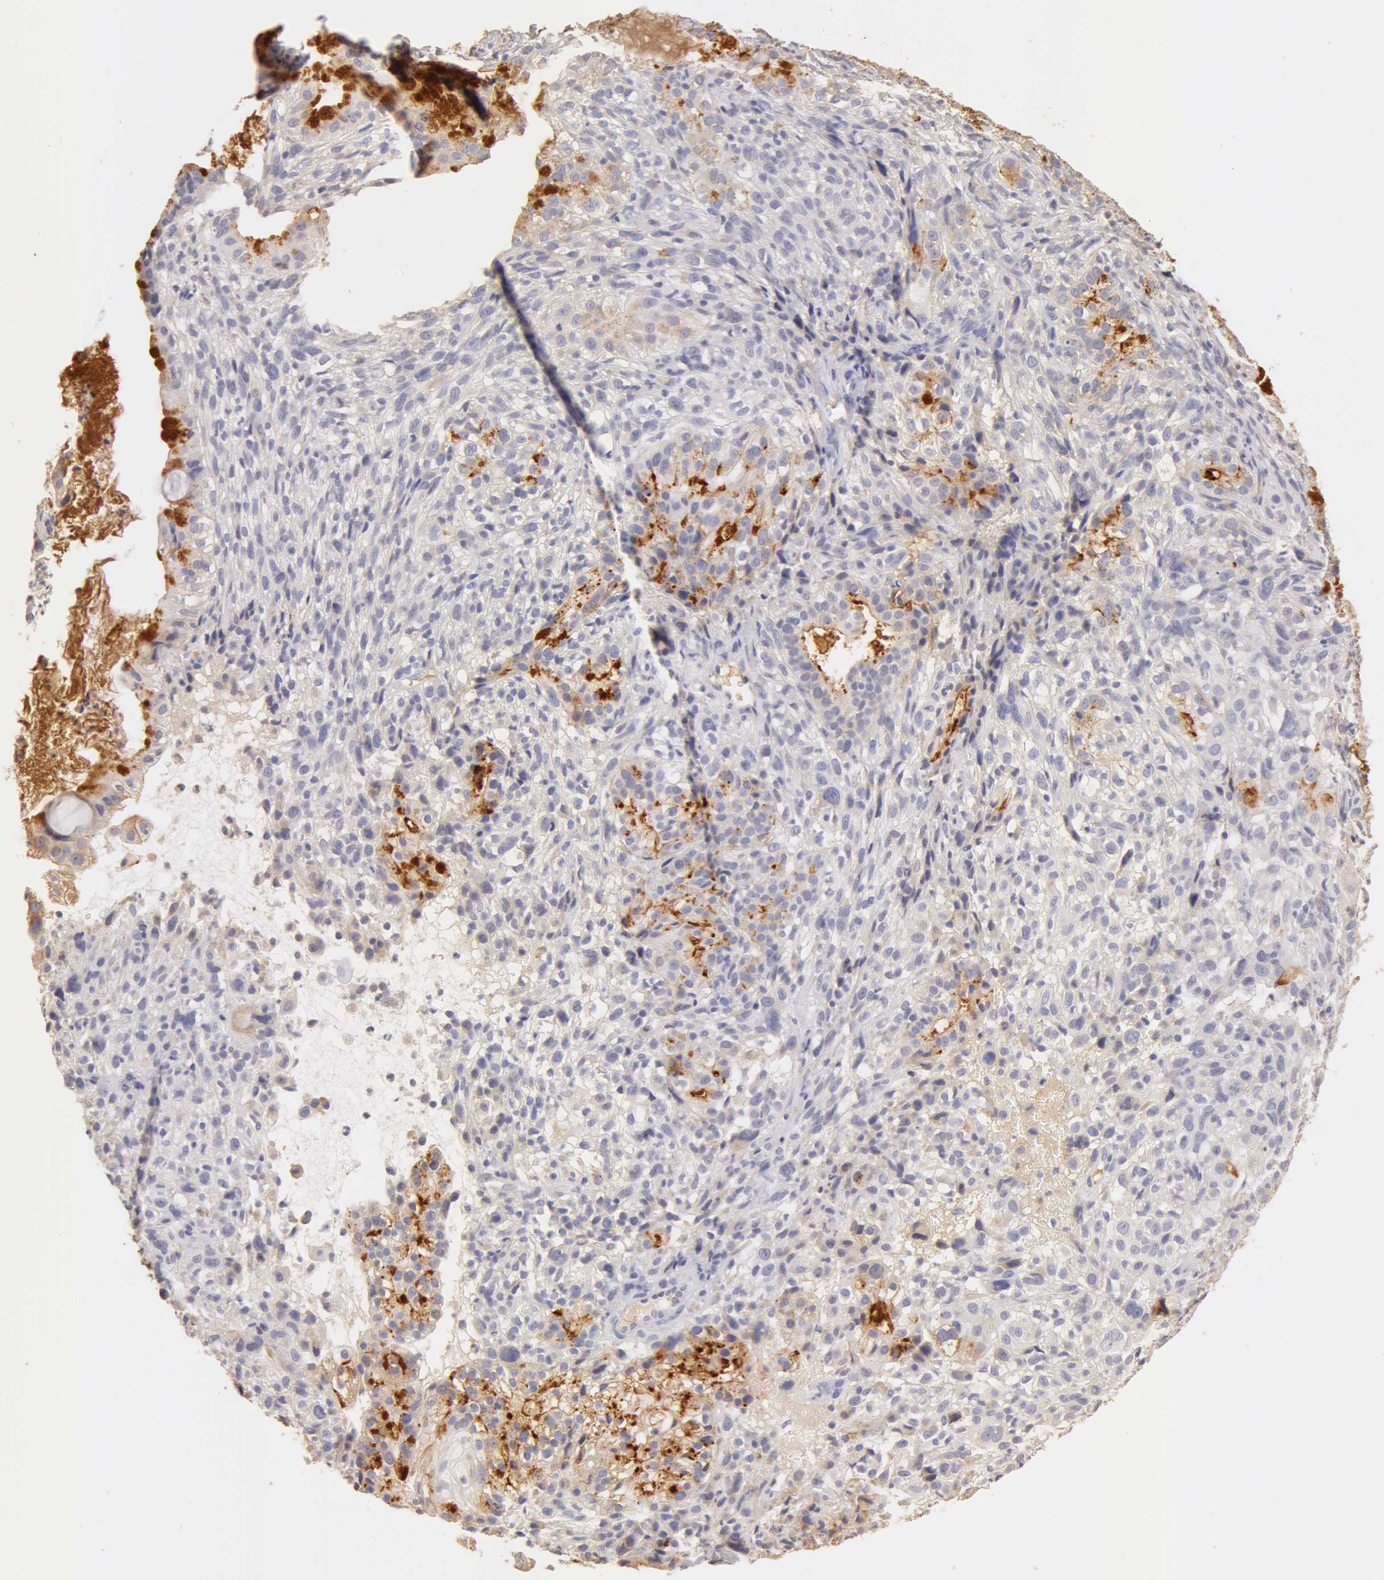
{"staining": {"intensity": "moderate", "quantity": ">75%", "location": "cytoplasmic/membranous"}, "tissue": "cervical cancer", "cell_type": "Tumor cells", "image_type": "cancer", "snomed": [{"axis": "morphology", "description": "Adenocarcinoma, NOS"}, {"axis": "topography", "description": "Cervix"}], "caption": "Cervical cancer stained for a protein (brown) displays moderate cytoplasmic/membranous positive positivity in approximately >75% of tumor cells.", "gene": "TF", "patient": {"sex": "female", "age": 41}}